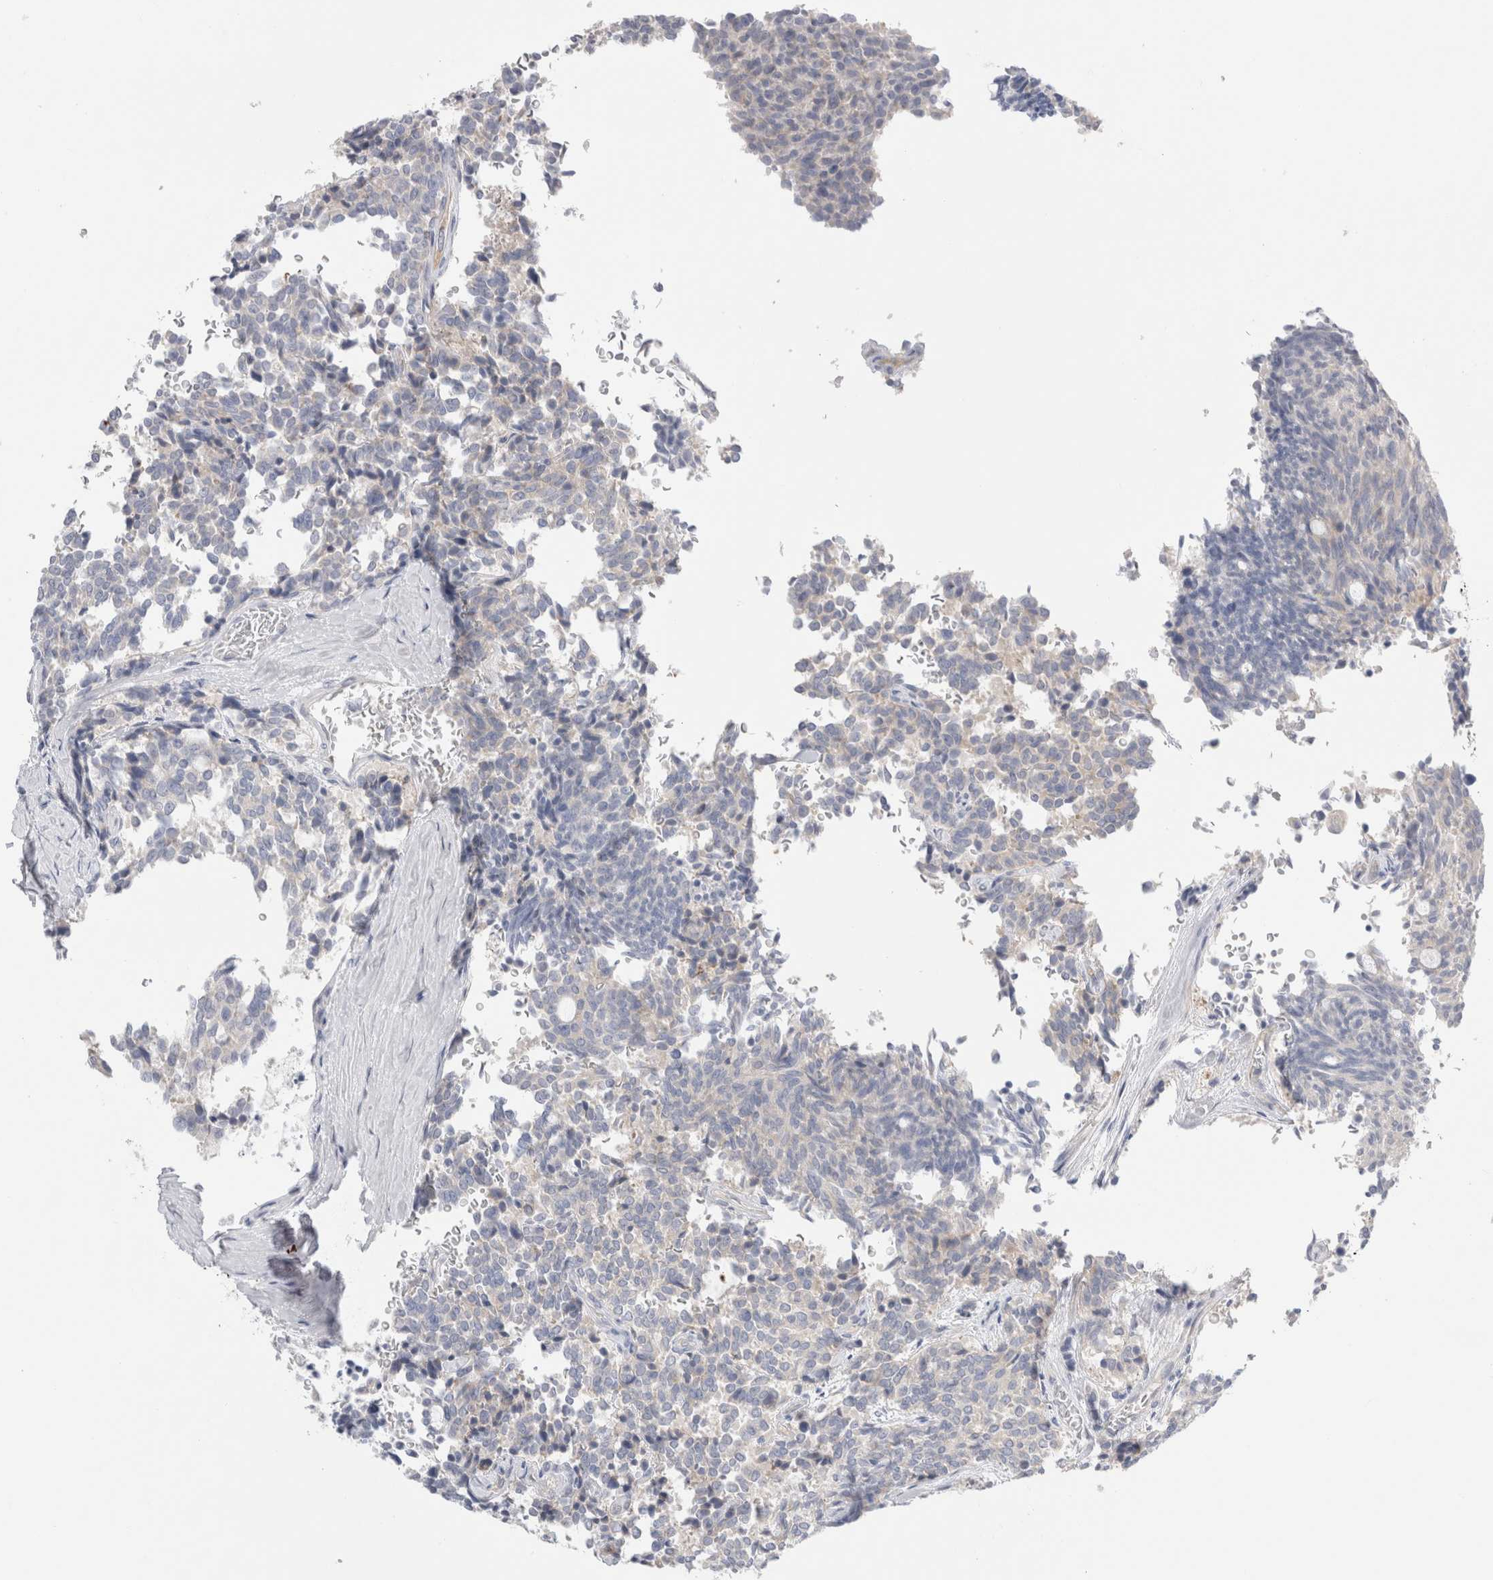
{"staining": {"intensity": "negative", "quantity": "none", "location": "none"}, "tissue": "carcinoid", "cell_type": "Tumor cells", "image_type": "cancer", "snomed": [{"axis": "morphology", "description": "Carcinoid, malignant, NOS"}, {"axis": "topography", "description": "Pancreas"}], "caption": "This is a micrograph of IHC staining of carcinoid, which shows no positivity in tumor cells. (Brightfield microscopy of DAB (3,3'-diaminobenzidine) IHC at high magnification).", "gene": "ZNF23", "patient": {"sex": "female", "age": 54}}